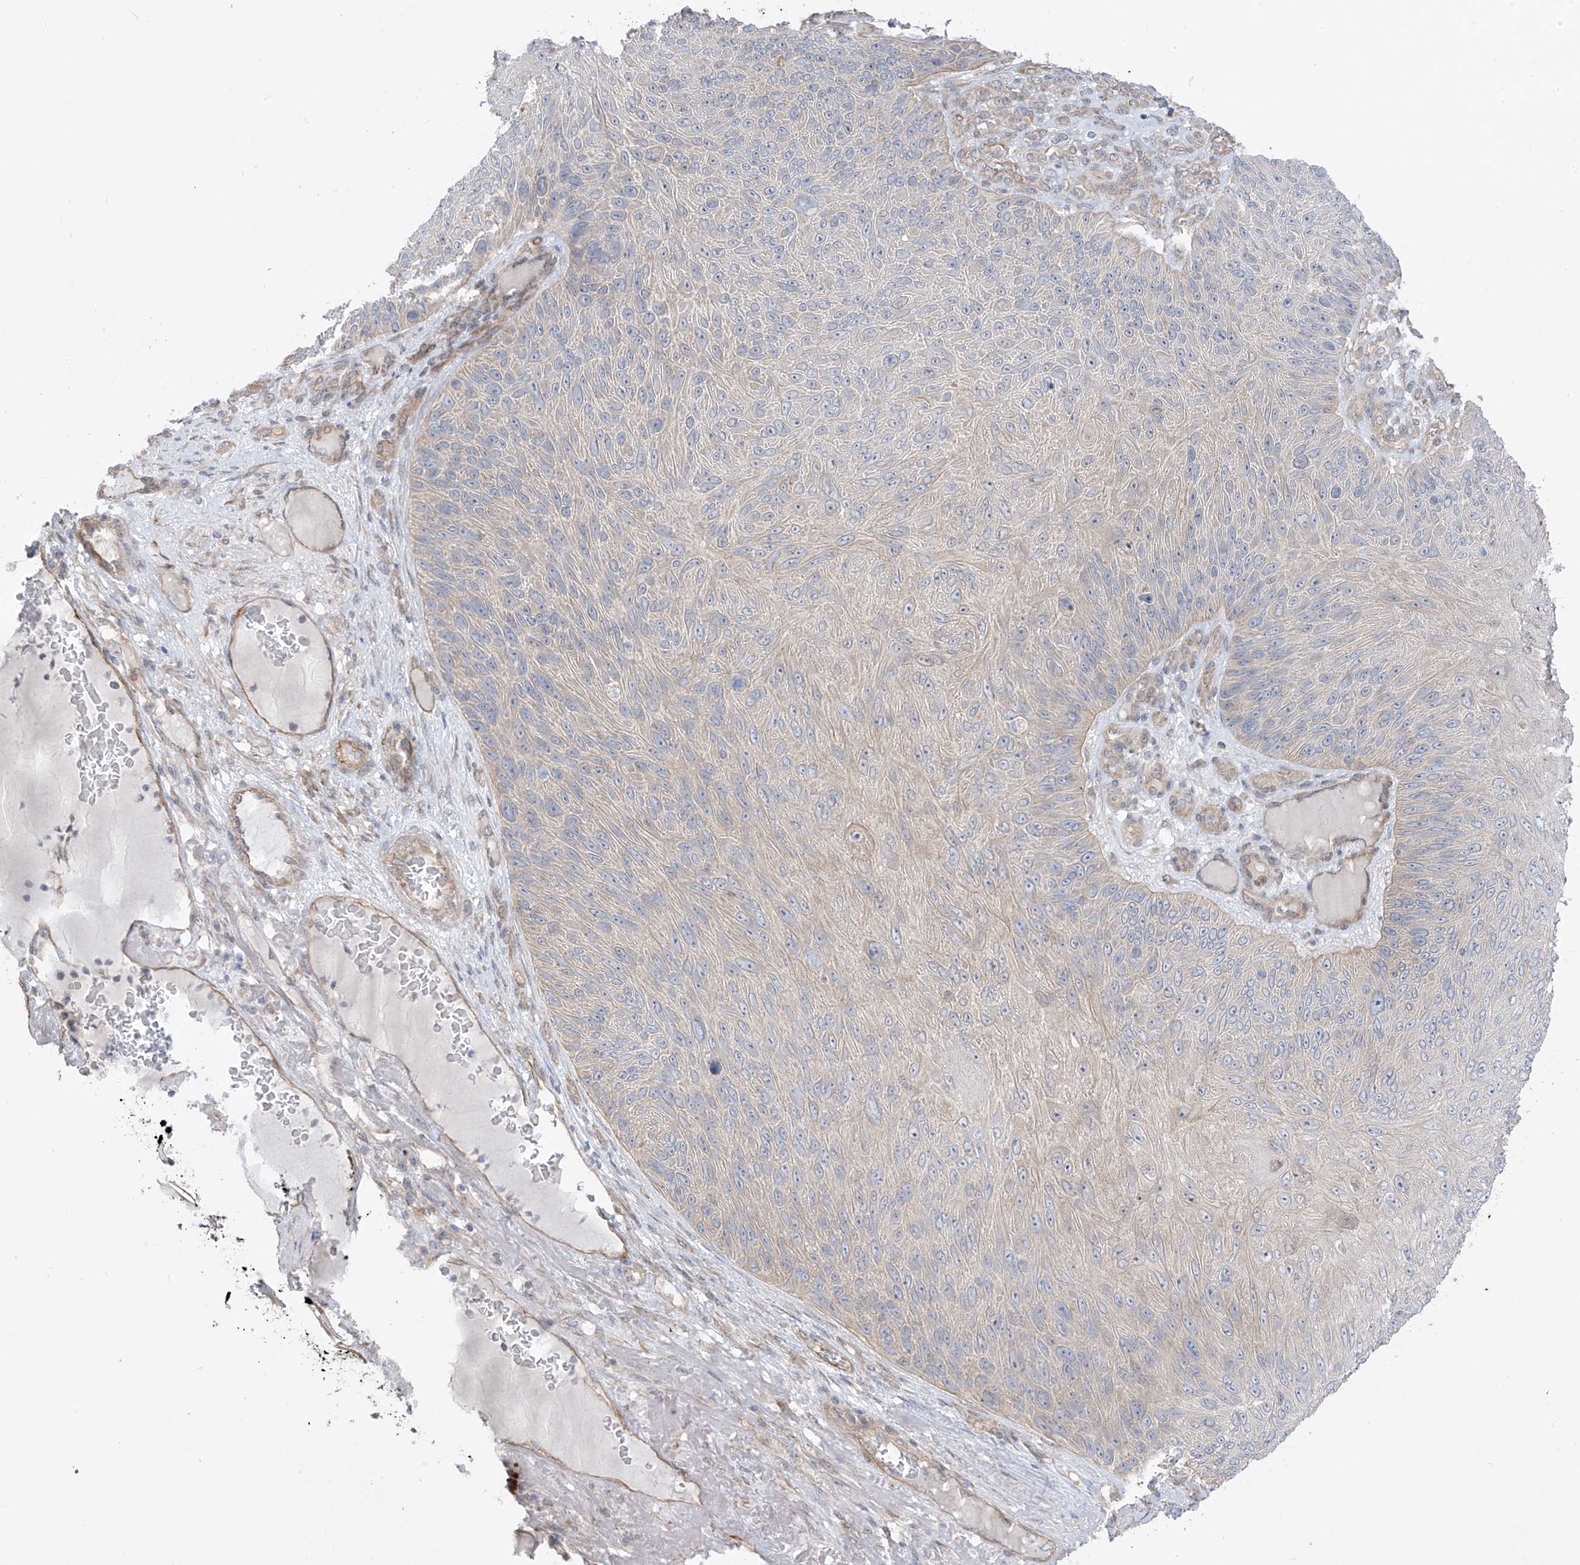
{"staining": {"intensity": "negative", "quantity": "none", "location": "none"}, "tissue": "skin cancer", "cell_type": "Tumor cells", "image_type": "cancer", "snomed": [{"axis": "morphology", "description": "Squamous cell carcinoma, NOS"}, {"axis": "topography", "description": "Skin"}], "caption": "Tumor cells are negative for protein expression in human skin squamous cell carcinoma.", "gene": "EIPR1", "patient": {"sex": "female", "age": 88}}